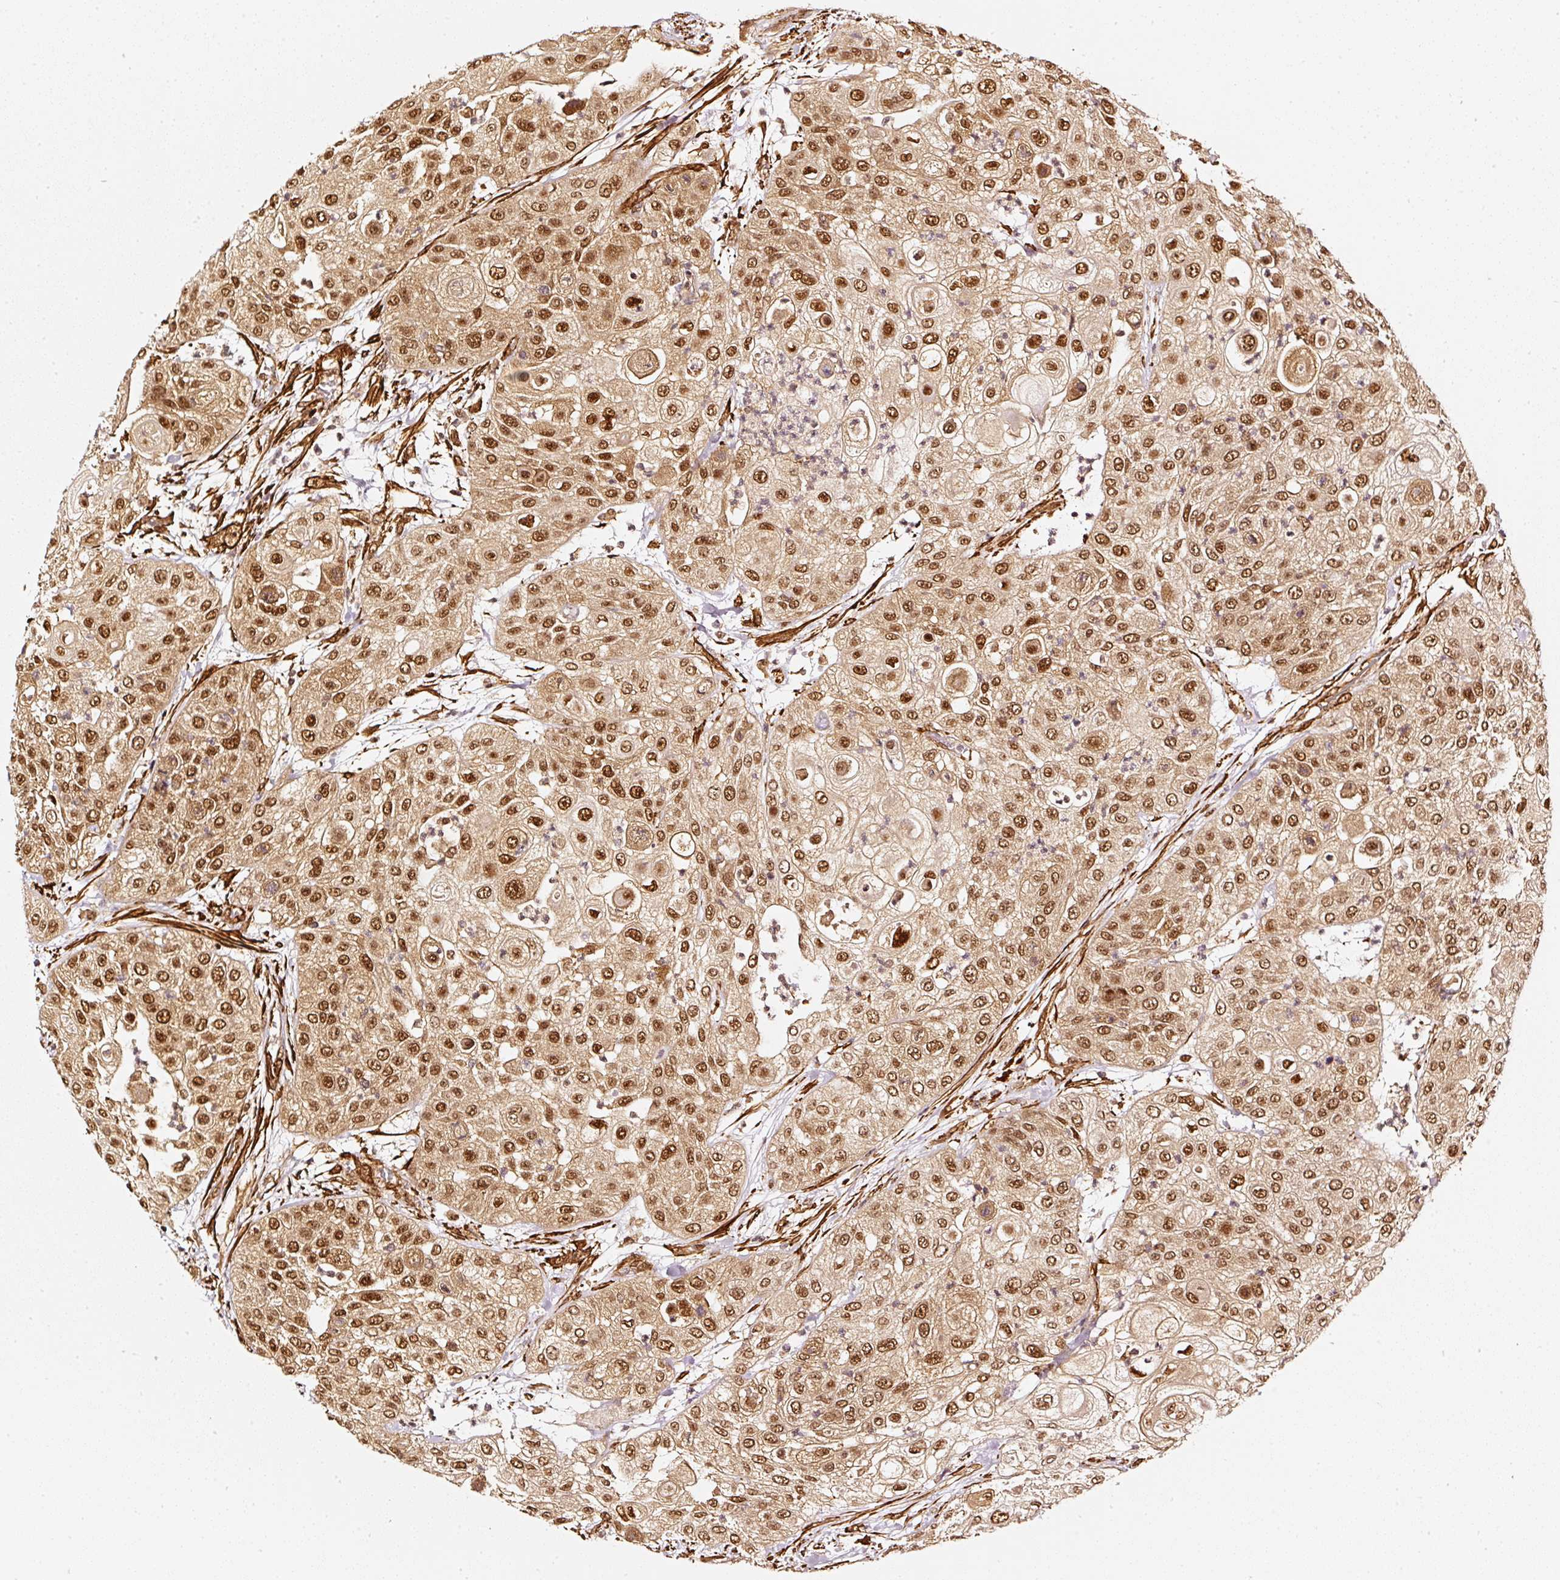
{"staining": {"intensity": "moderate", "quantity": ">75%", "location": "cytoplasmic/membranous,nuclear"}, "tissue": "urothelial cancer", "cell_type": "Tumor cells", "image_type": "cancer", "snomed": [{"axis": "morphology", "description": "Urothelial carcinoma, High grade"}, {"axis": "topography", "description": "Urinary bladder"}], "caption": "Immunohistochemical staining of urothelial cancer shows moderate cytoplasmic/membranous and nuclear protein staining in approximately >75% of tumor cells.", "gene": "PSMD1", "patient": {"sex": "female", "age": 79}}